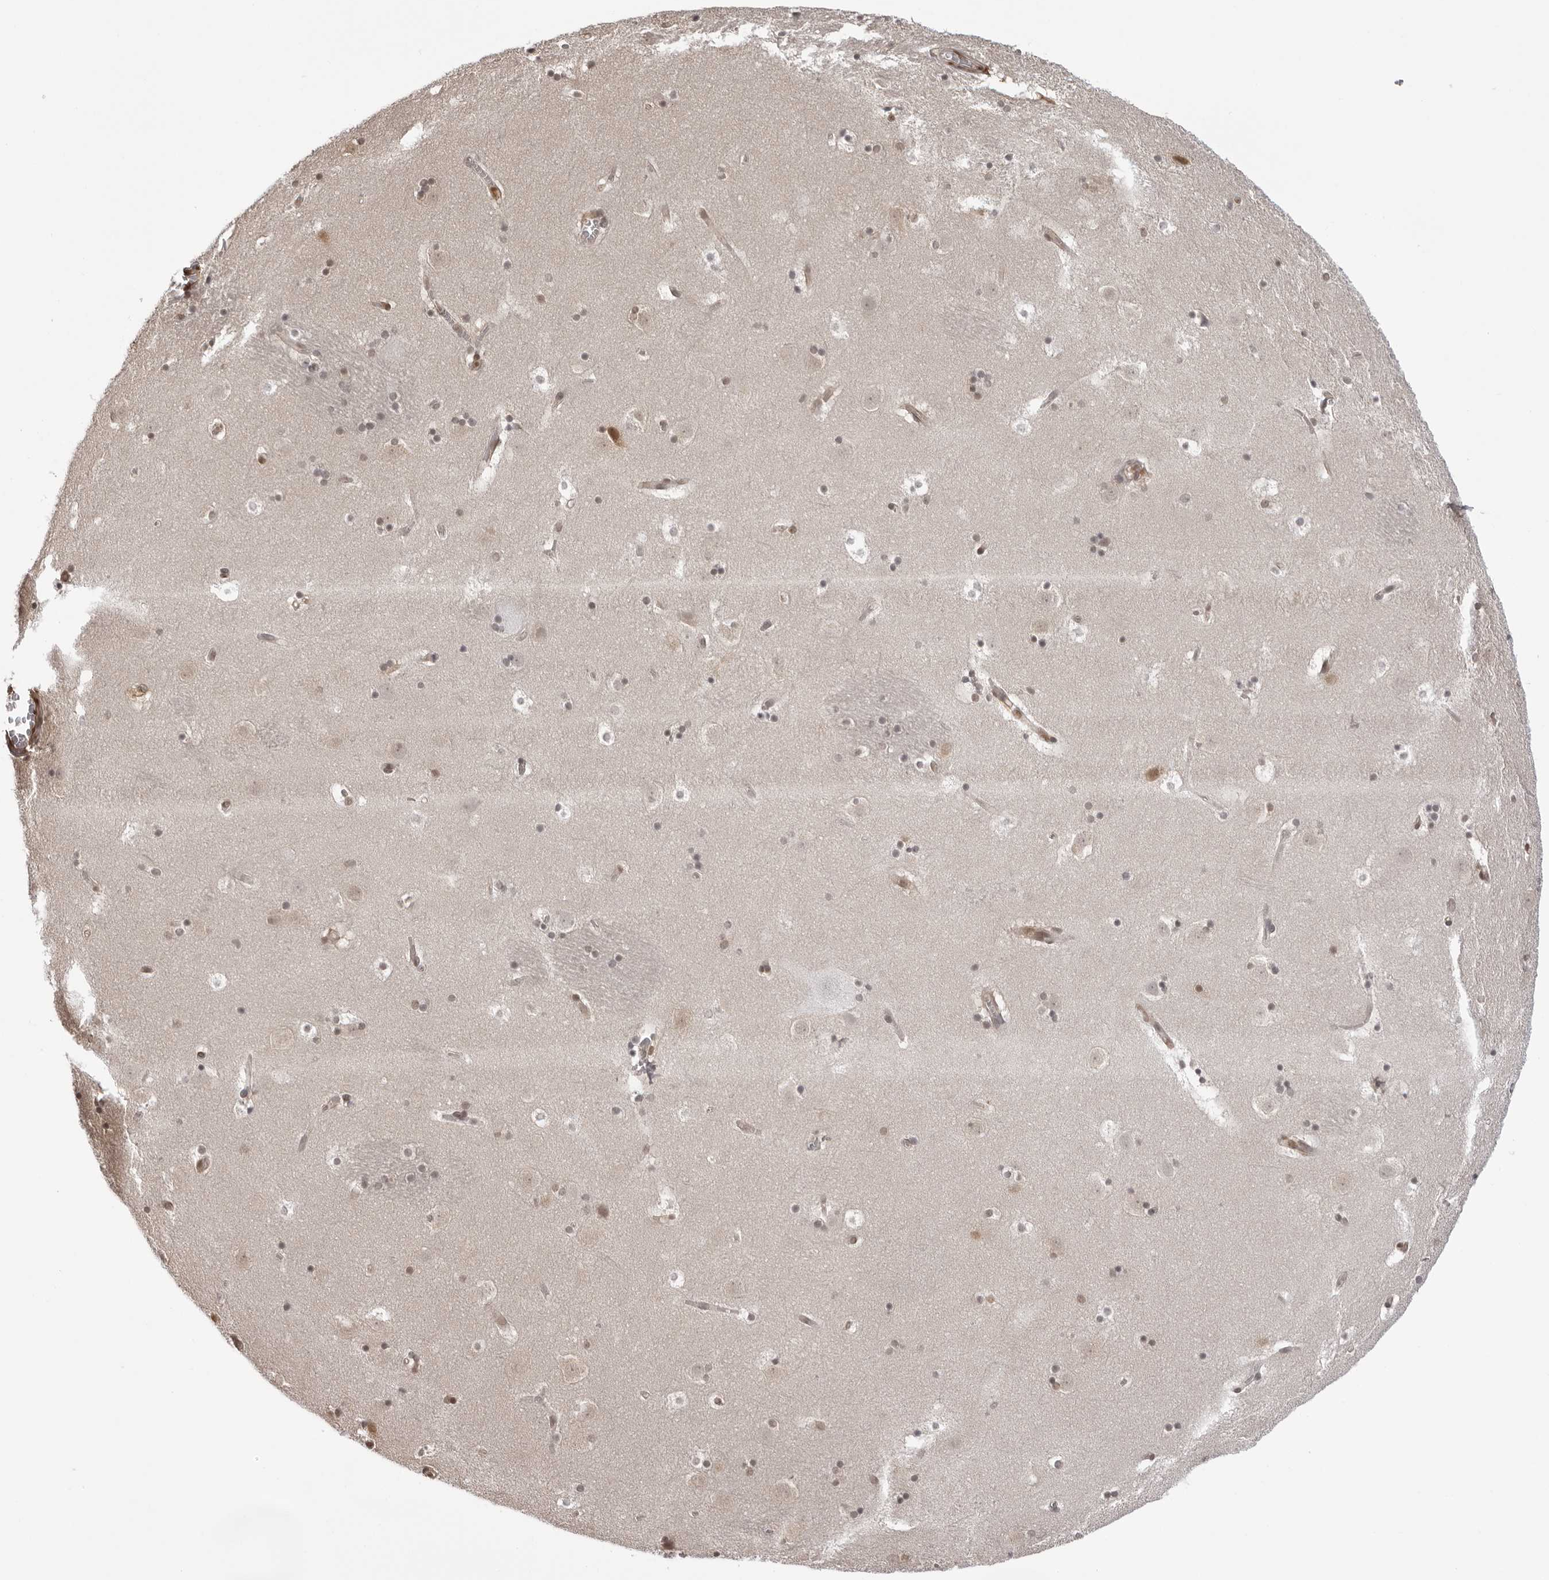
{"staining": {"intensity": "moderate", "quantity": ">75%", "location": "nuclear"}, "tissue": "caudate", "cell_type": "Glial cells", "image_type": "normal", "snomed": [{"axis": "morphology", "description": "Normal tissue, NOS"}, {"axis": "topography", "description": "Lateral ventricle wall"}], "caption": "Moderate nuclear staining is appreciated in approximately >75% of glial cells in normal caudate. (Brightfield microscopy of DAB IHC at high magnification).", "gene": "HSPA4", "patient": {"sex": "male", "age": 45}}